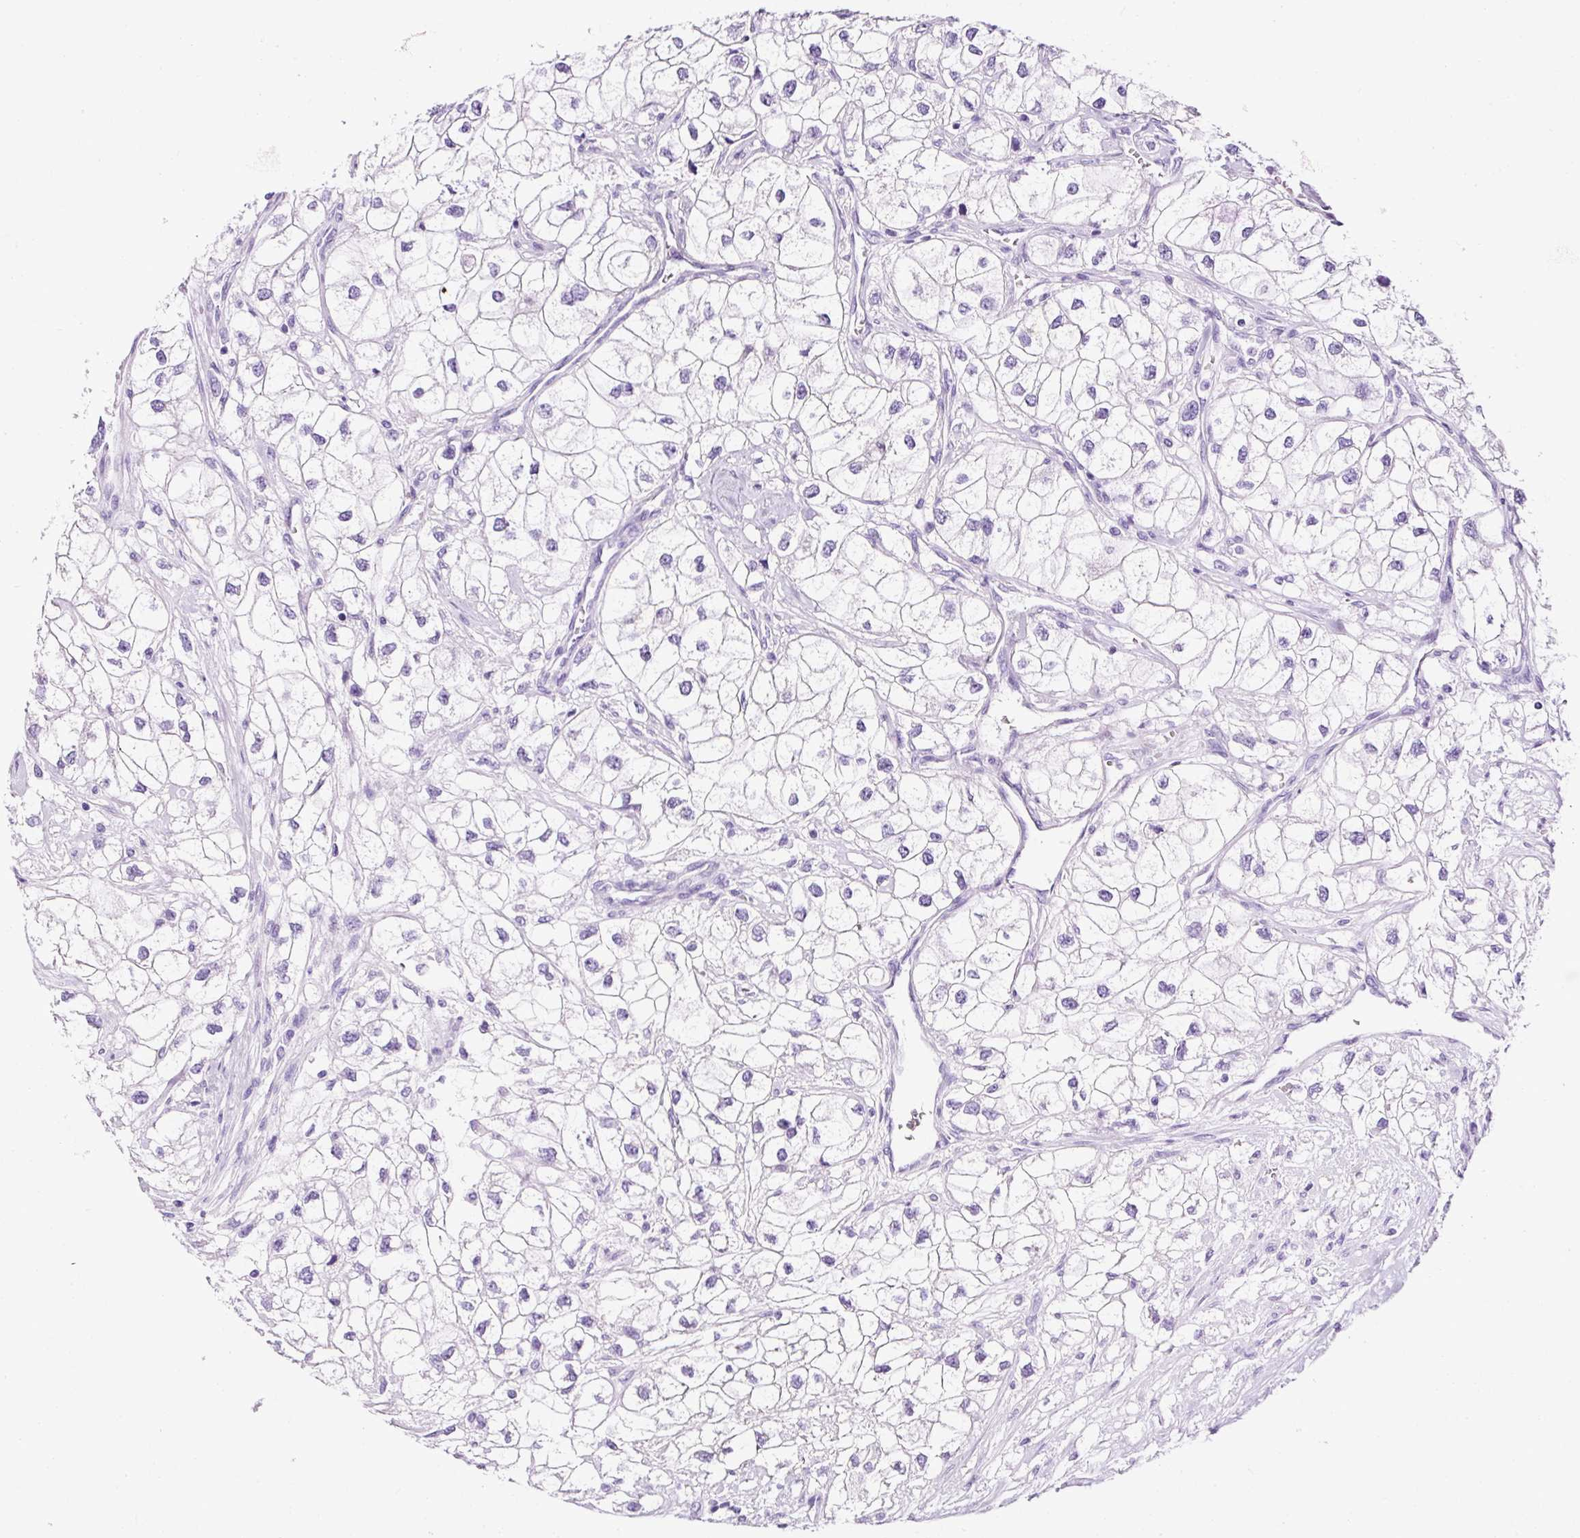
{"staining": {"intensity": "negative", "quantity": "none", "location": "none"}, "tissue": "renal cancer", "cell_type": "Tumor cells", "image_type": "cancer", "snomed": [{"axis": "morphology", "description": "Adenocarcinoma, NOS"}, {"axis": "topography", "description": "Kidney"}], "caption": "An image of renal cancer stained for a protein exhibits no brown staining in tumor cells.", "gene": "STOX2", "patient": {"sex": "male", "age": 59}}